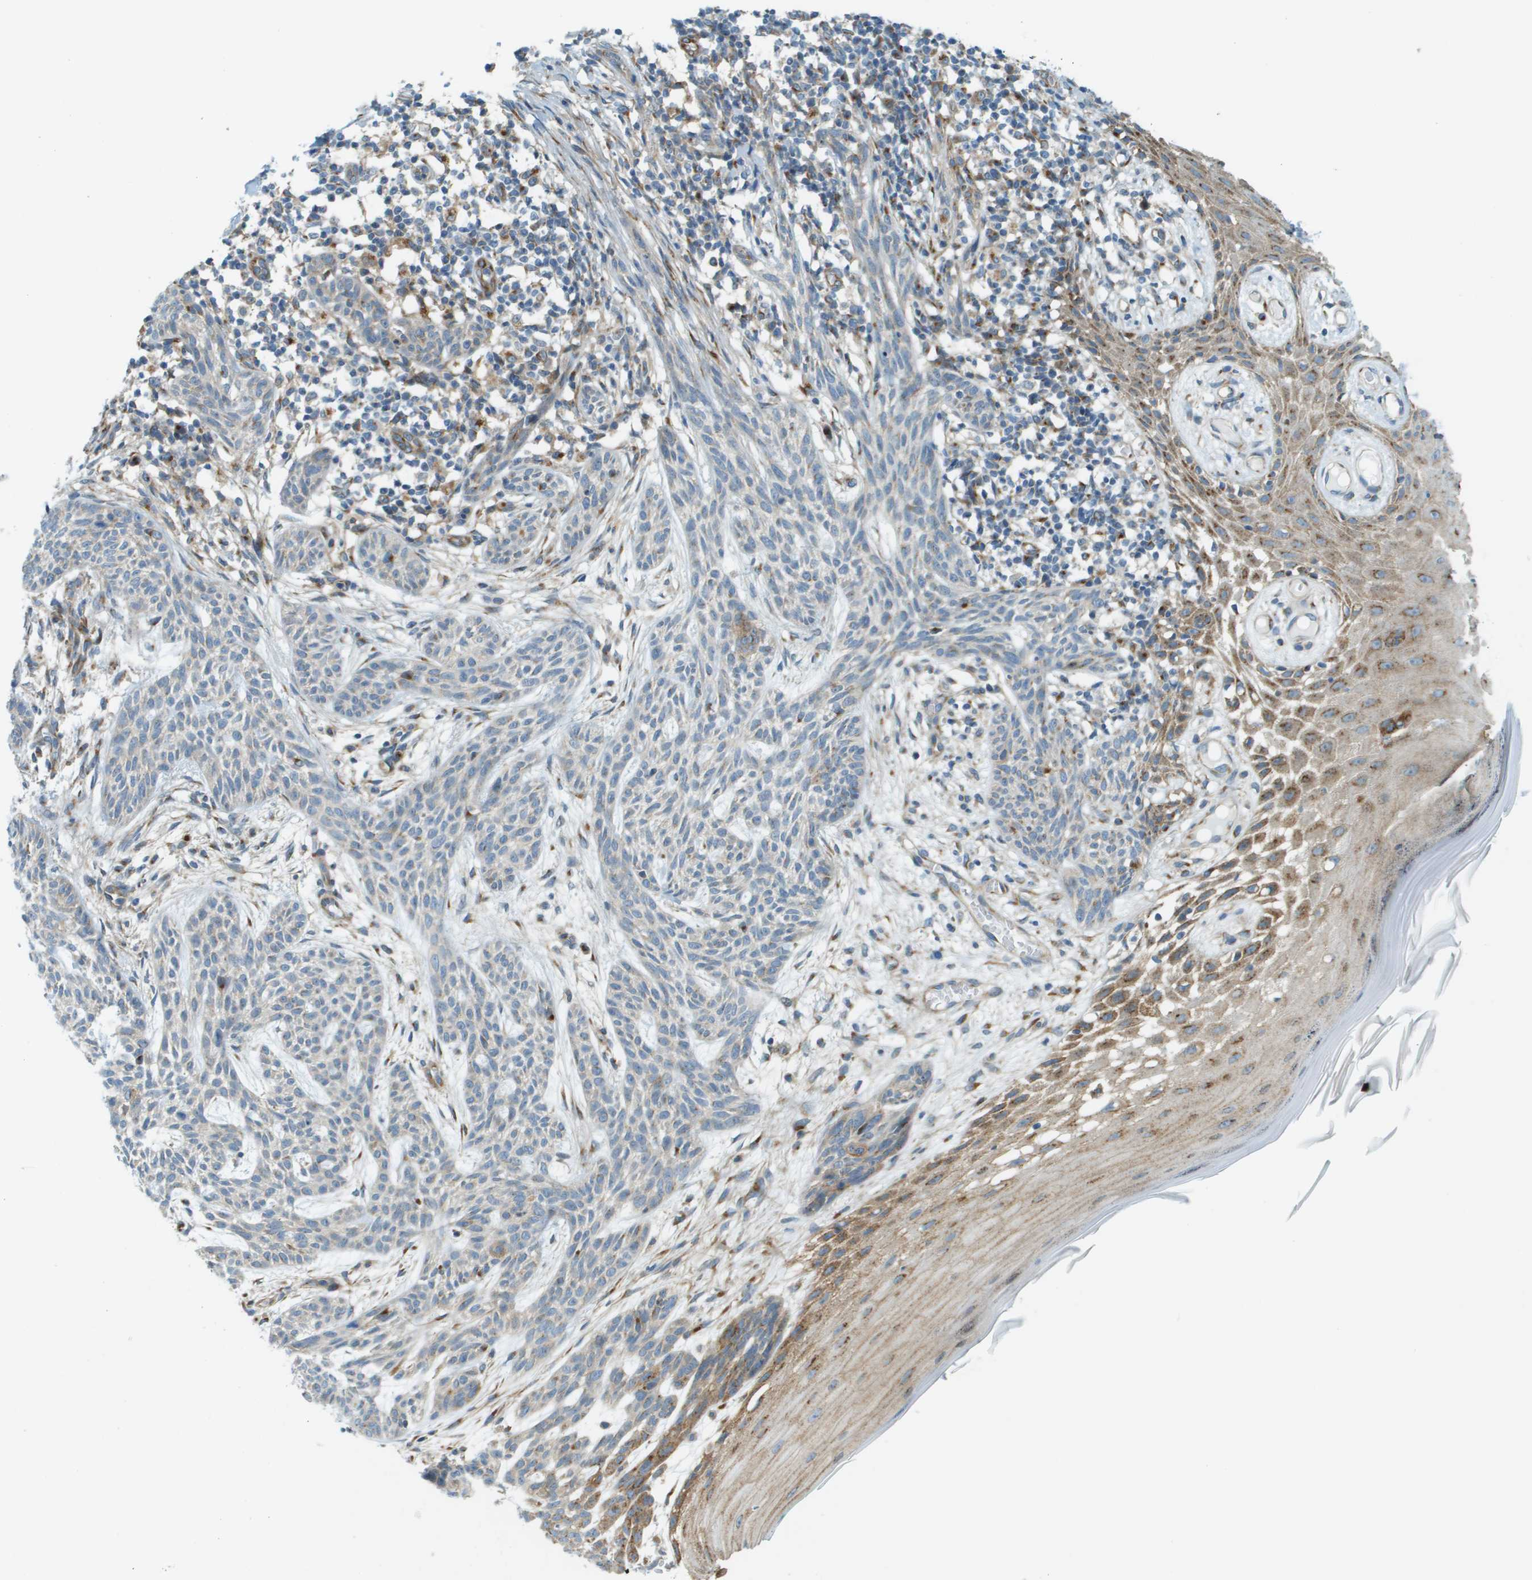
{"staining": {"intensity": "moderate", "quantity": "<25%", "location": "cytoplasmic/membranous"}, "tissue": "skin cancer", "cell_type": "Tumor cells", "image_type": "cancer", "snomed": [{"axis": "morphology", "description": "Basal cell carcinoma"}, {"axis": "topography", "description": "Skin"}], "caption": "Skin basal cell carcinoma stained with immunohistochemistry displays moderate cytoplasmic/membranous staining in approximately <25% of tumor cells. The staining was performed using DAB (3,3'-diaminobenzidine), with brown indicating positive protein expression. Nuclei are stained blue with hematoxylin.", "gene": "ACBD3", "patient": {"sex": "female", "age": 59}}